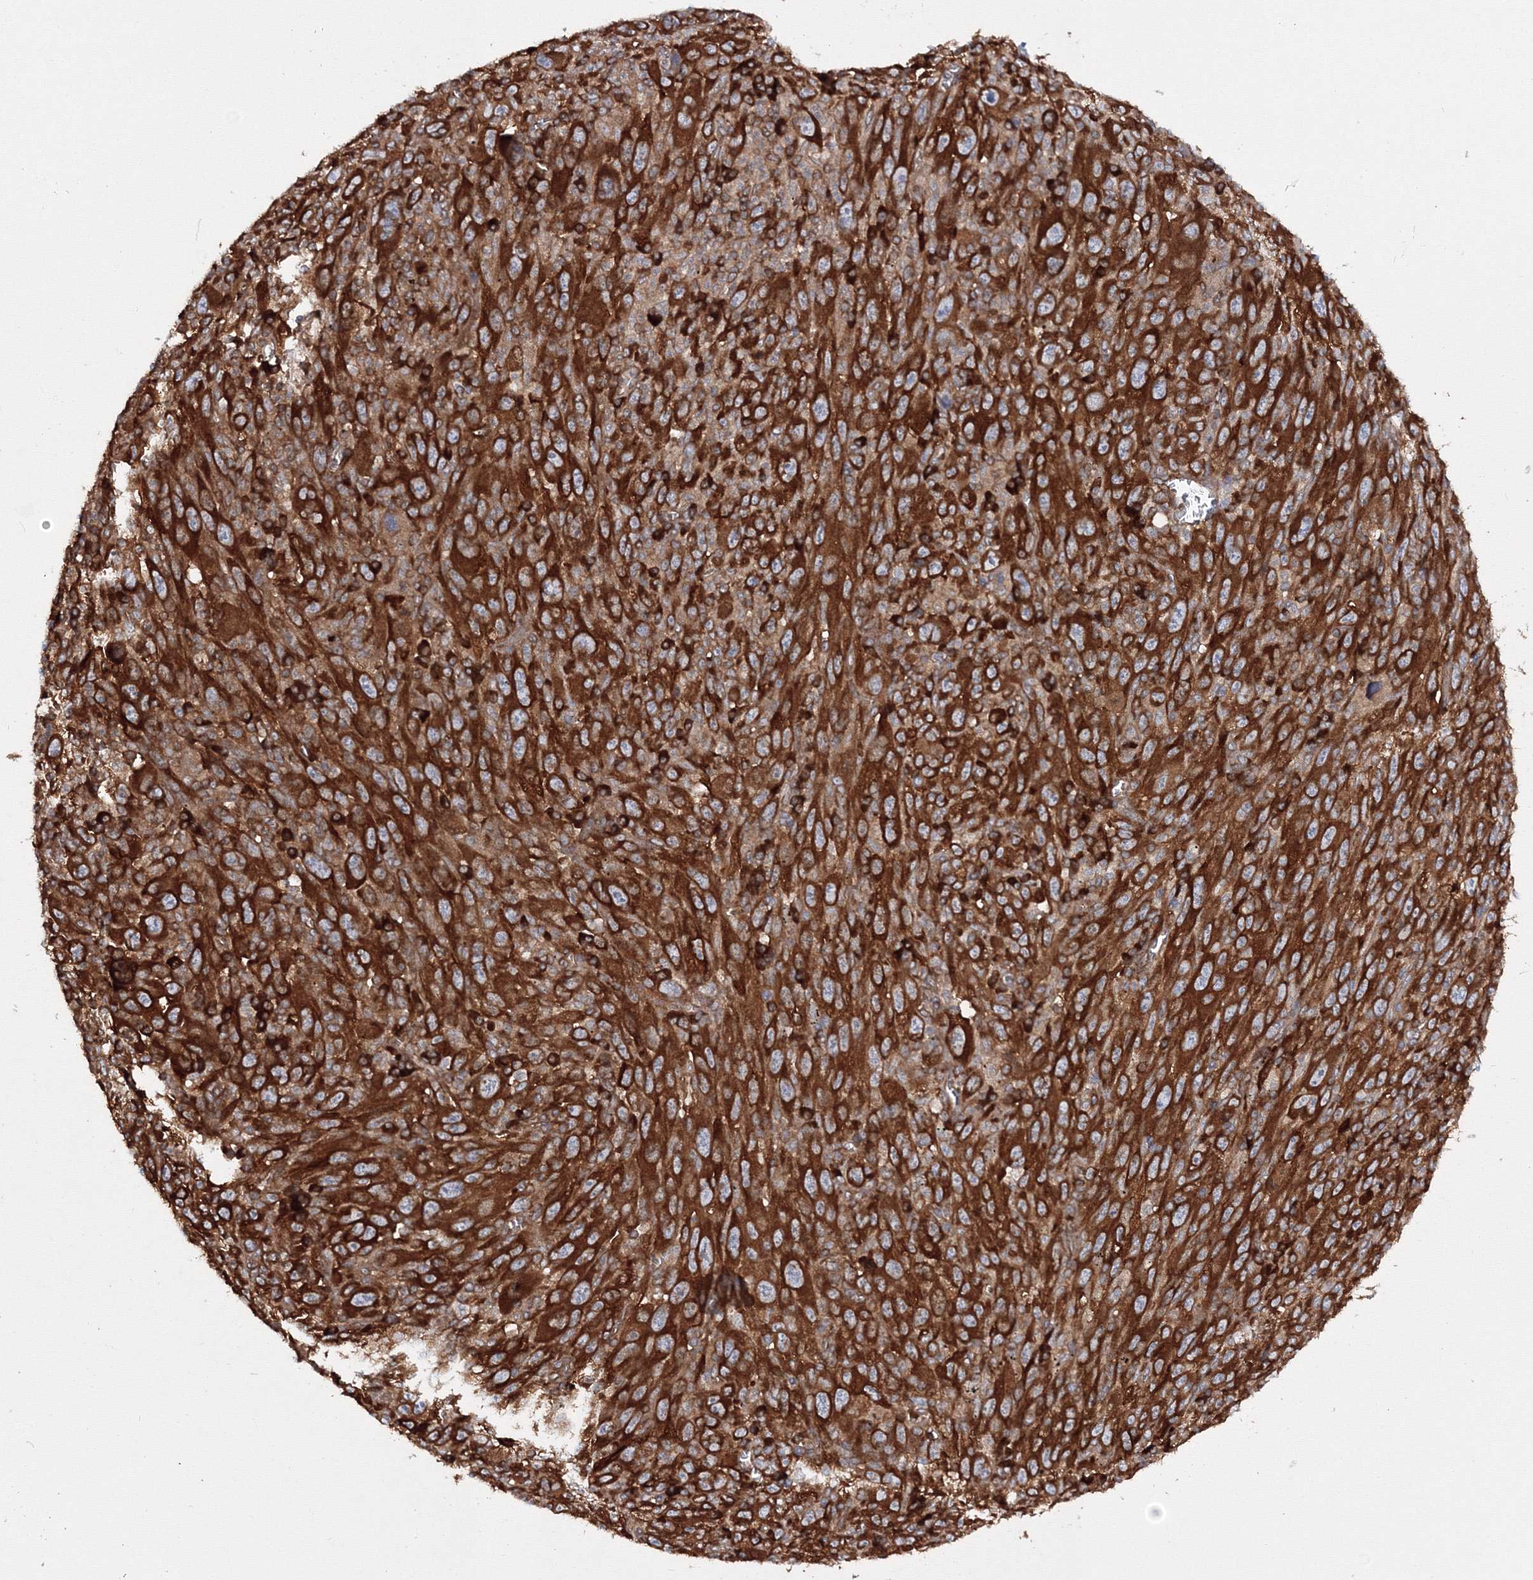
{"staining": {"intensity": "strong", "quantity": ">75%", "location": "cytoplasmic/membranous"}, "tissue": "melanoma", "cell_type": "Tumor cells", "image_type": "cancer", "snomed": [{"axis": "morphology", "description": "Malignant melanoma, Metastatic site"}, {"axis": "topography", "description": "Skin"}], "caption": "Tumor cells show strong cytoplasmic/membranous expression in about >75% of cells in malignant melanoma (metastatic site). (Stains: DAB (3,3'-diaminobenzidine) in brown, nuclei in blue, Microscopy: brightfield microscopy at high magnification).", "gene": "HARS1", "patient": {"sex": "female", "age": 56}}